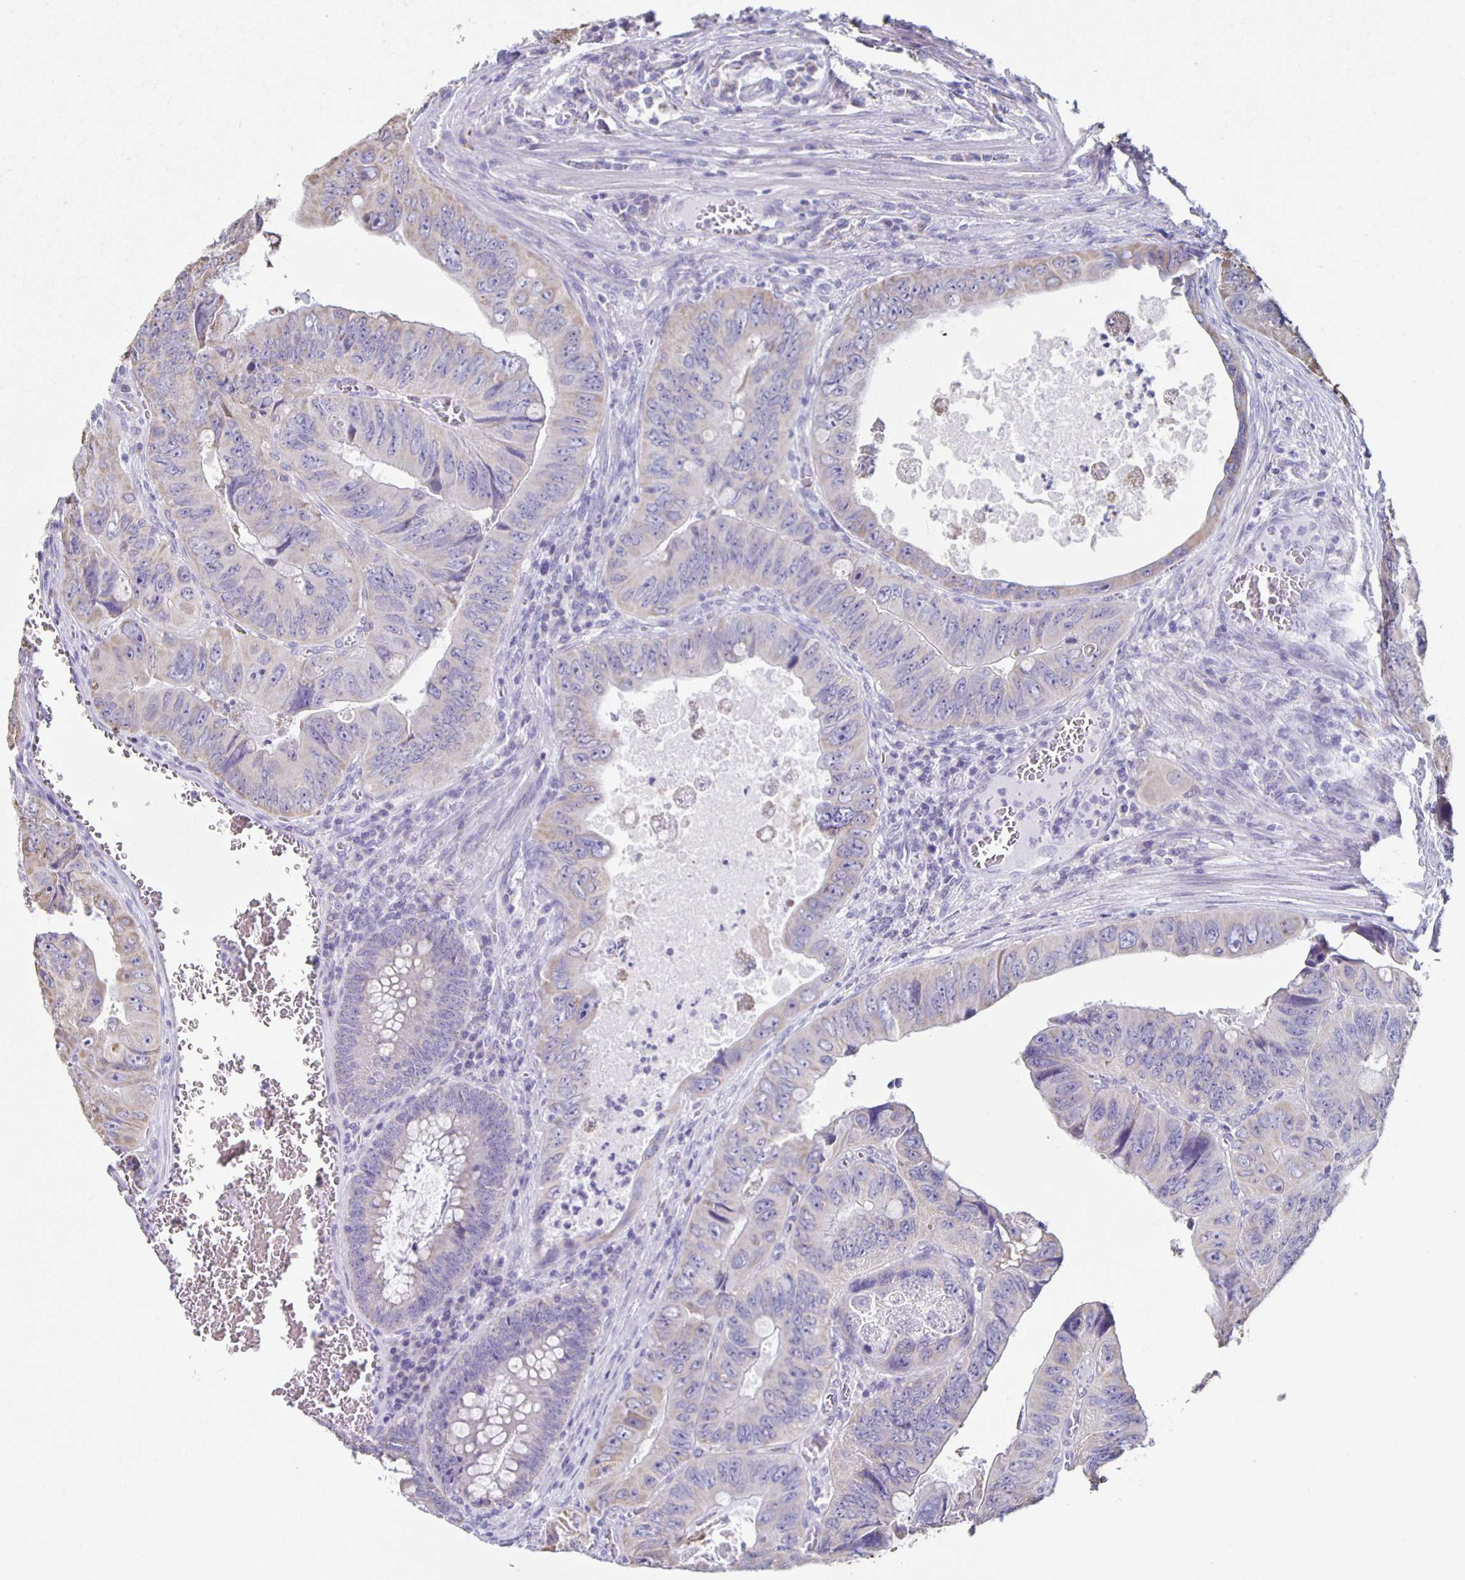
{"staining": {"intensity": "weak", "quantity": "<25%", "location": "cytoplasmic/membranous"}, "tissue": "colorectal cancer", "cell_type": "Tumor cells", "image_type": "cancer", "snomed": [{"axis": "morphology", "description": "Adenocarcinoma, NOS"}, {"axis": "topography", "description": "Colon"}], "caption": "Tumor cells show no significant positivity in colorectal adenocarcinoma.", "gene": "TPPP", "patient": {"sex": "female", "age": 84}}